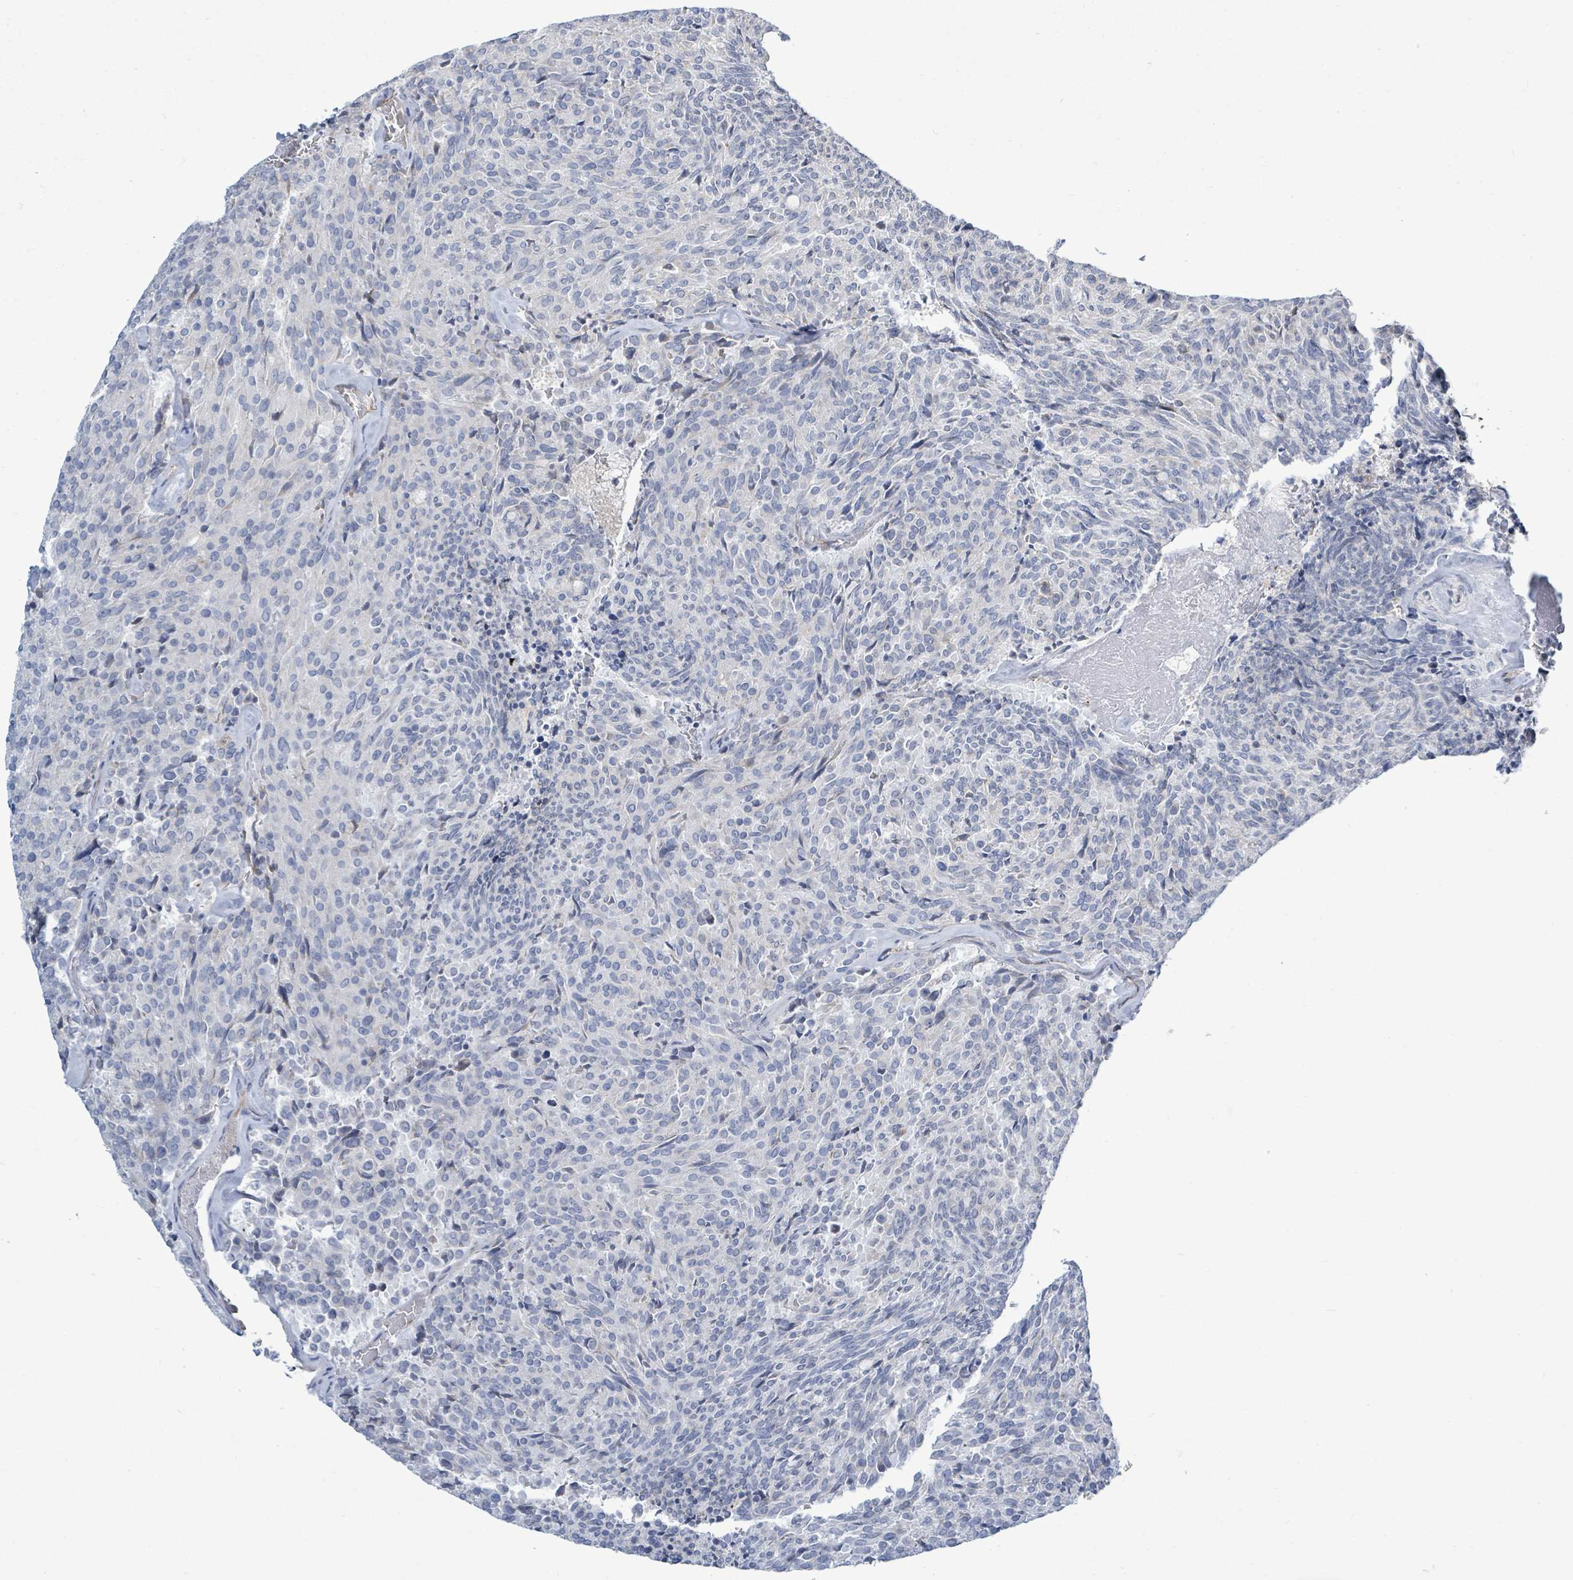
{"staining": {"intensity": "negative", "quantity": "none", "location": "none"}, "tissue": "carcinoid", "cell_type": "Tumor cells", "image_type": "cancer", "snomed": [{"axis": "morphology", "description": "Carcinoid, malignant, NOS"}, {"axis": "topography", "description": "Pancreas"}], "caption": "Human carcinoid stained for a protein using IHC demonstrates no staining in tumor cells.", "gene": "SIRPB1", "patient": {"sex": "female", "age": 54}}